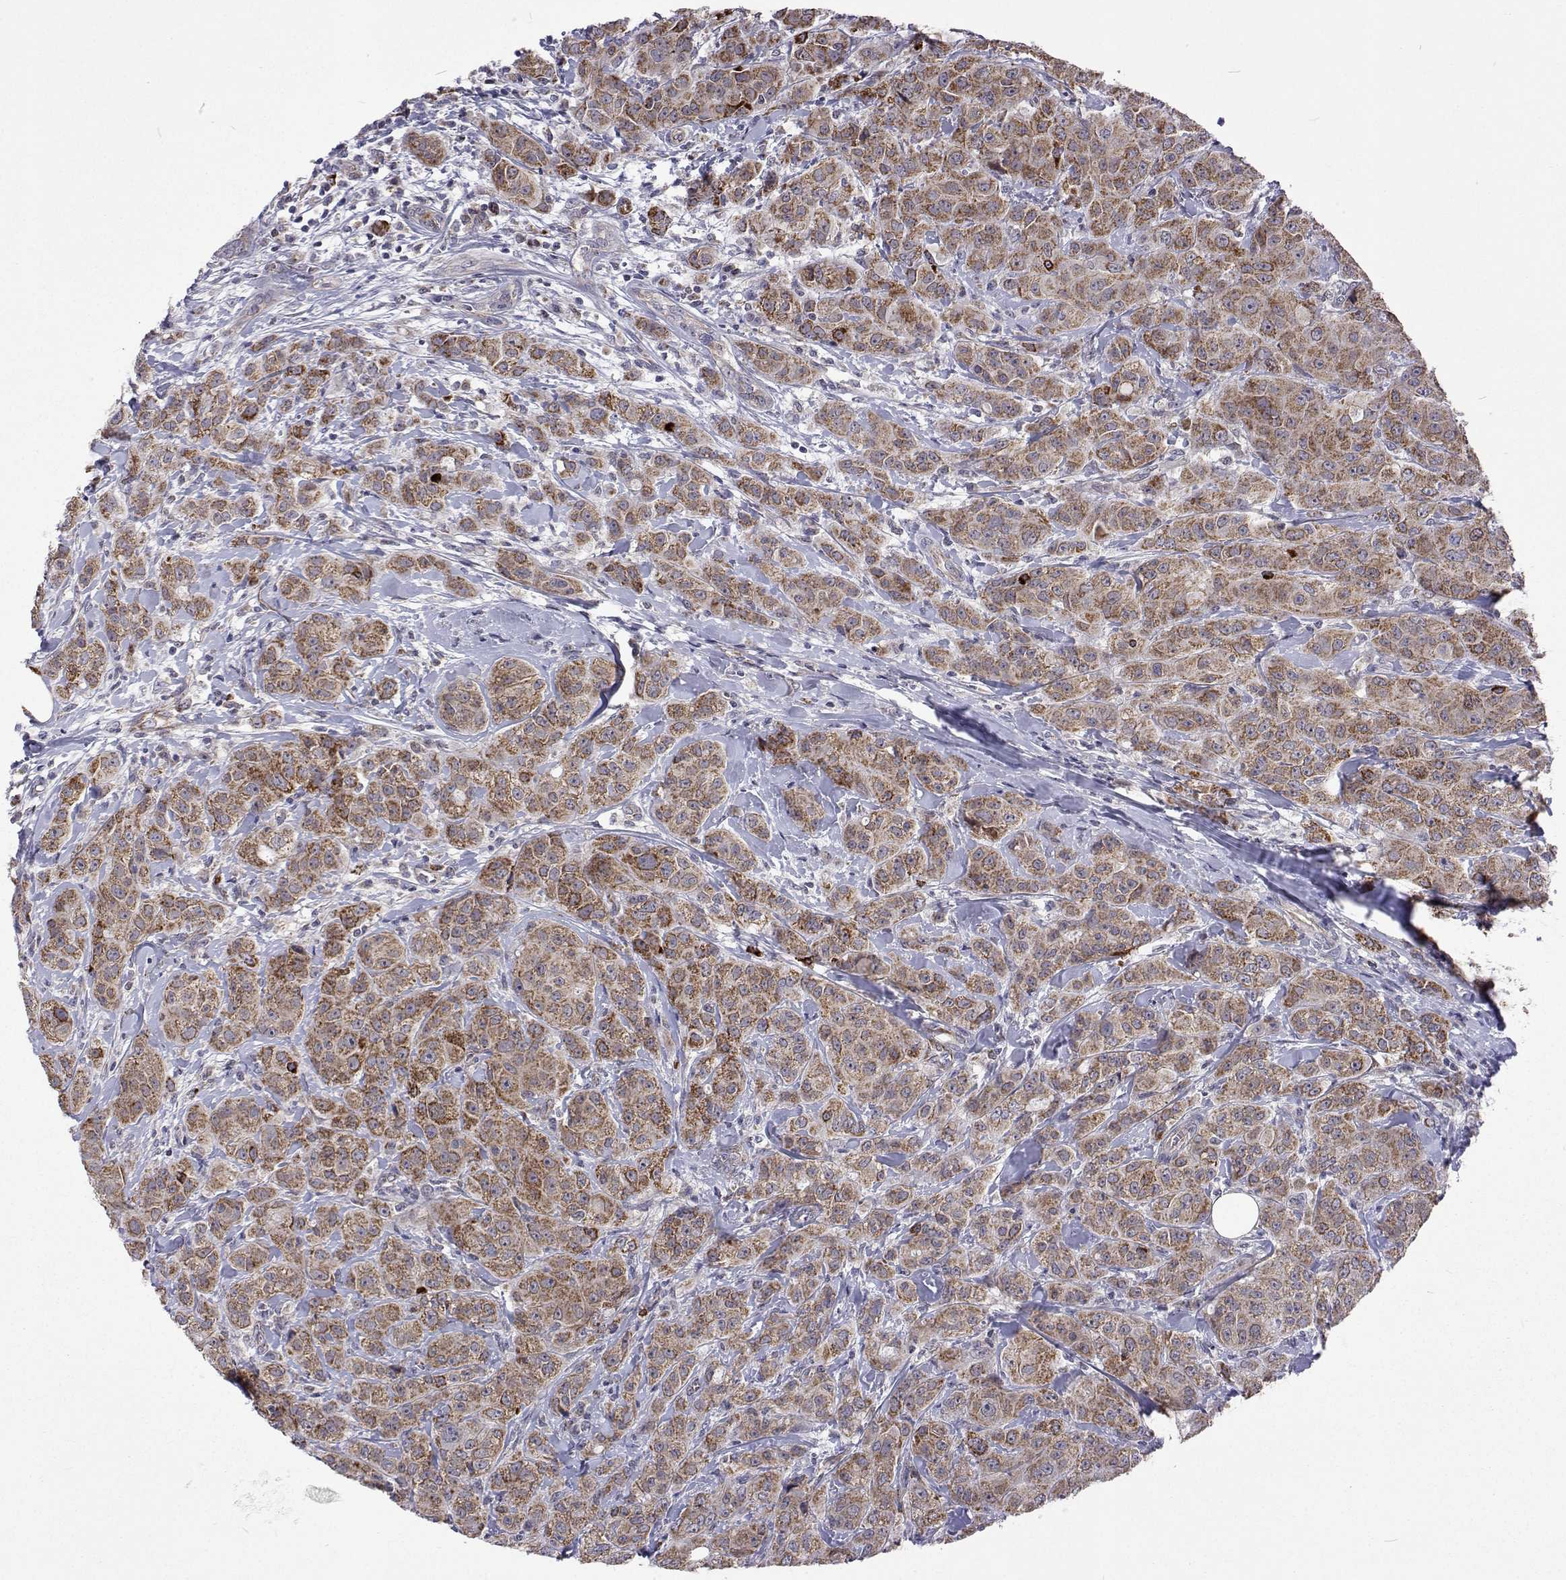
{"staining": {"intensity": "moderate", "quantity": ">75%", "location": "cytoplasmic/membranous"}, "tissue": "breast cancer", "cell_type": "Tumor cells", "image_type": "cancer", "snomed": [{"axis": "morphology", "description": "Normal tissue, NOS"}, {"axis": "morphology", "description": "Duct carcinoma"}, {"axis": "topography", "description": "Breast"}], "caption": "Immunohistochemical staining of breast cancer displays medium levels of moderate cytoplasmic/membranous positivity in about >75% of tumor cells.", "gene": "DHTKD1", "patient": {"sex": "female", "age": 43}}